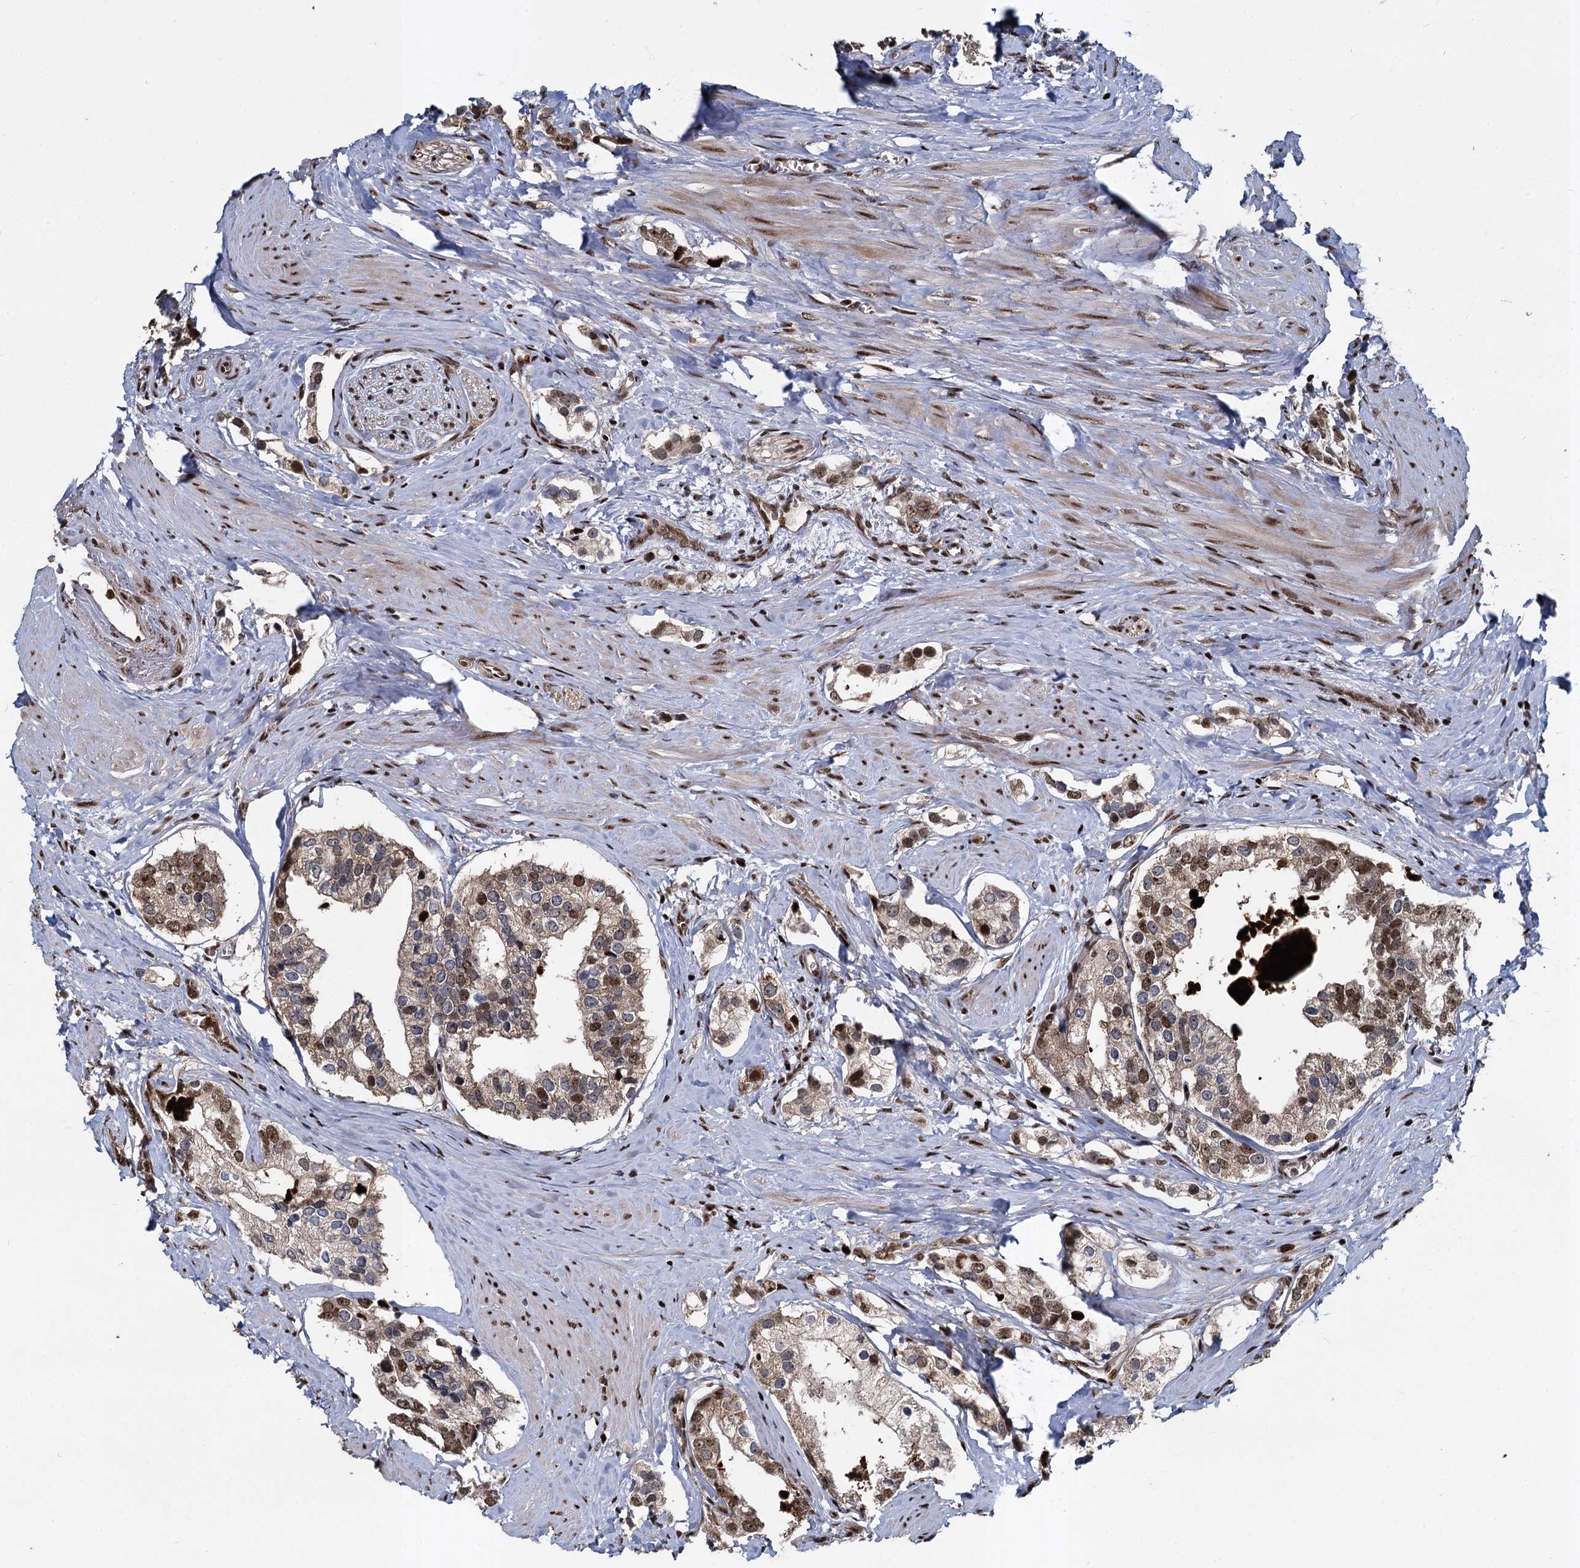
{"staining": {"intensity": "moderate", "quantity": ">75%", "location": "nuclear"}, "tissue": "prostate cancer", "cell_type": "Tumor cells", "image_type": "cancer", "snomed": [{"axis": "morphology", "description": "Adenocarcinoma, High grade"}, {"axis": "topography", "description": "Prostate"}], "caption": "A medium amount of moderate nuclear positivity is appreciated in approximately >75% of tumor cells in prostate high-grade adenocarcinoma tissue.", "gene": "ANKRD49", "patient": {"sex": "male", "age": 66}}